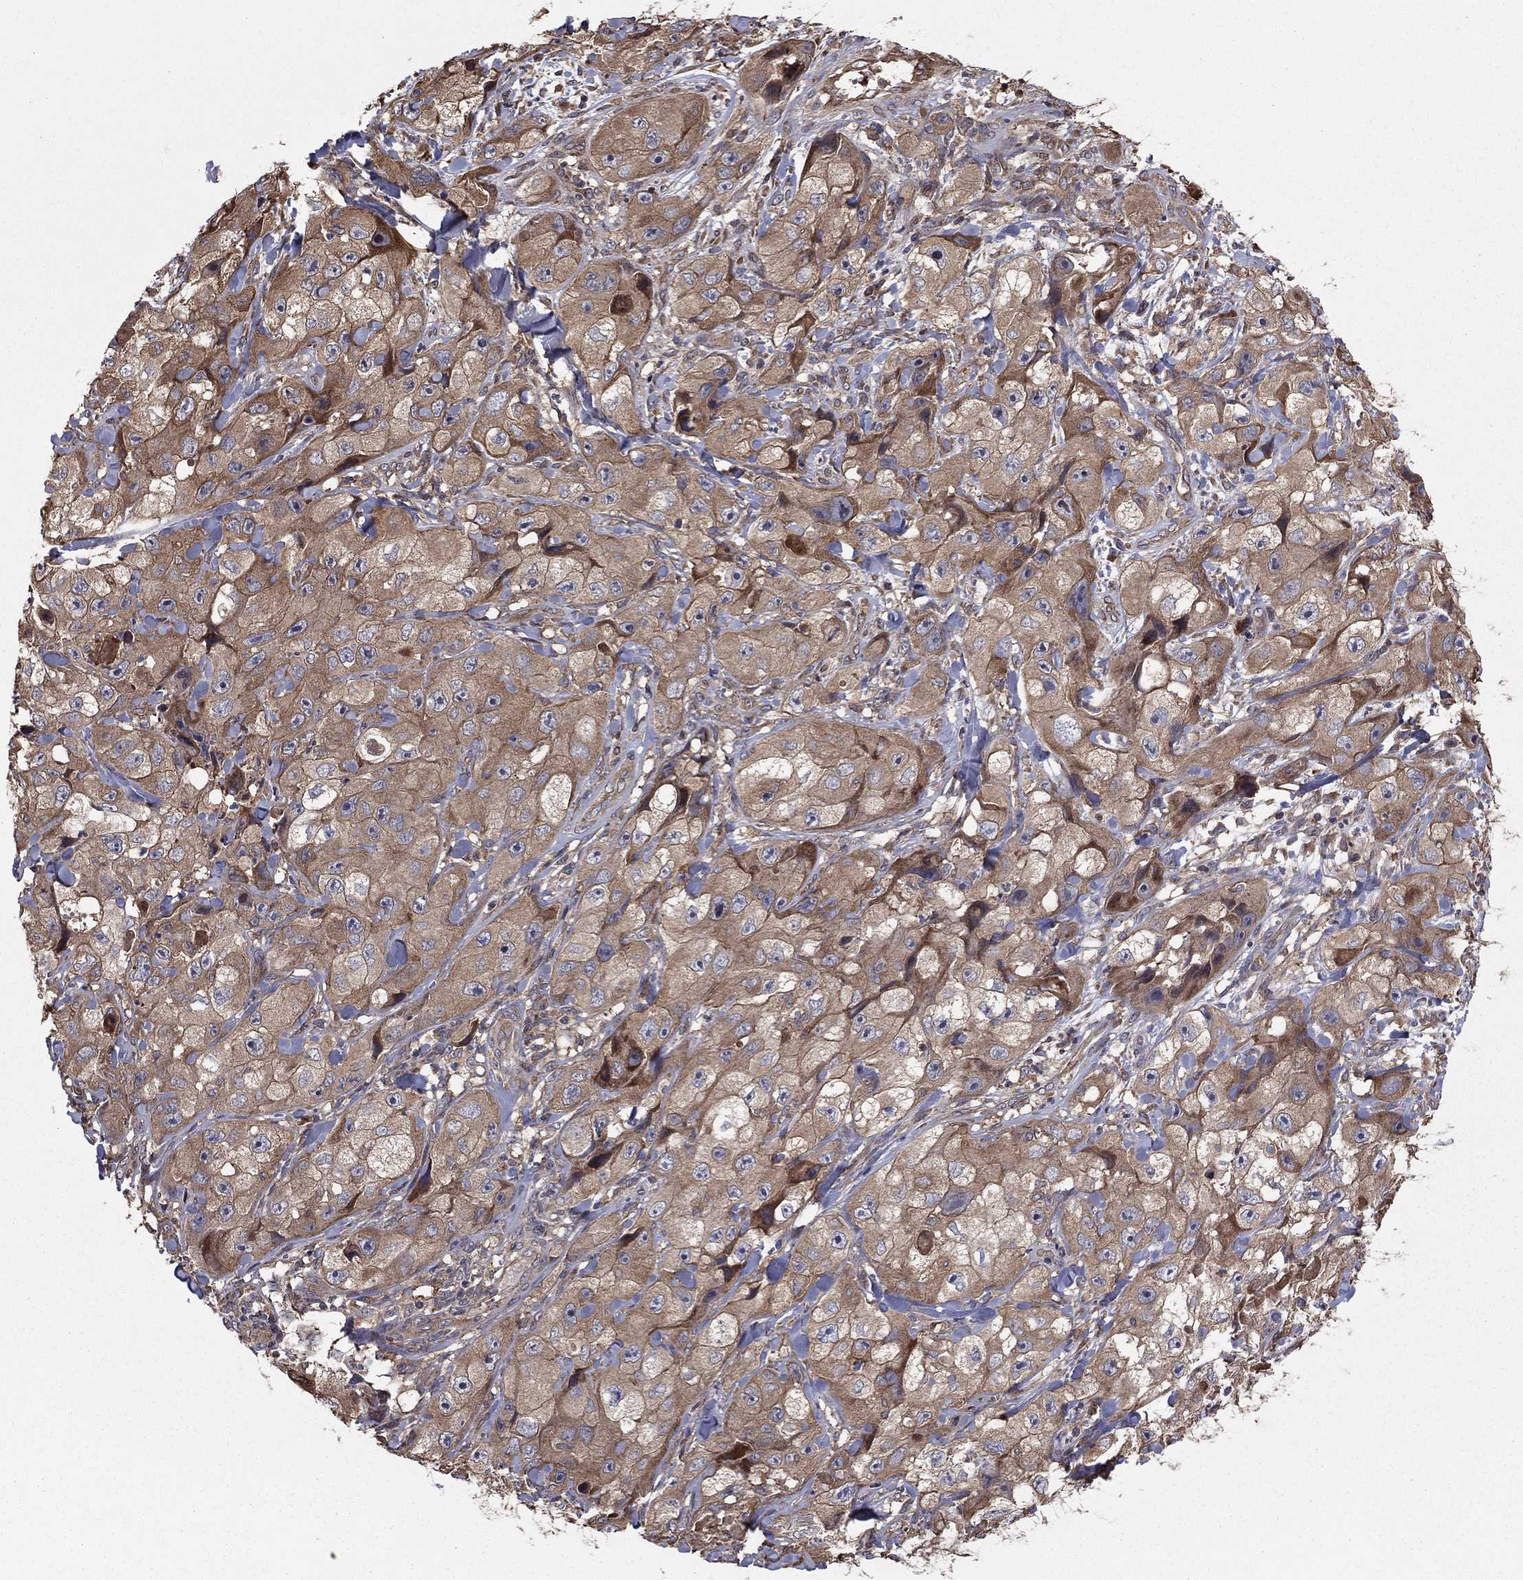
{"staining": {"intensity": "moderate", "quantity": ">75%", "location": "cytoplasmic/membranous"}, "tissue": "skin cancer", "cell_type": "Tumor cells", "image_type": "cancer", "snomed": [{"axis": "morphology", "description": "Squamous cell carcinoma, NOS"}, {"axis": "topography", "description": "Skin"}, {"axis": "topography", "description": "Subcutis"}], "caption": "Human skin cancer (squamous cell carcinoma) stained with a brown dye reveals moderate cytoplasmic/membranous positive staining in about >75% of tumor cells.", "gene": "BABAM2", "patient": {"sex": "male", "age": 73}}